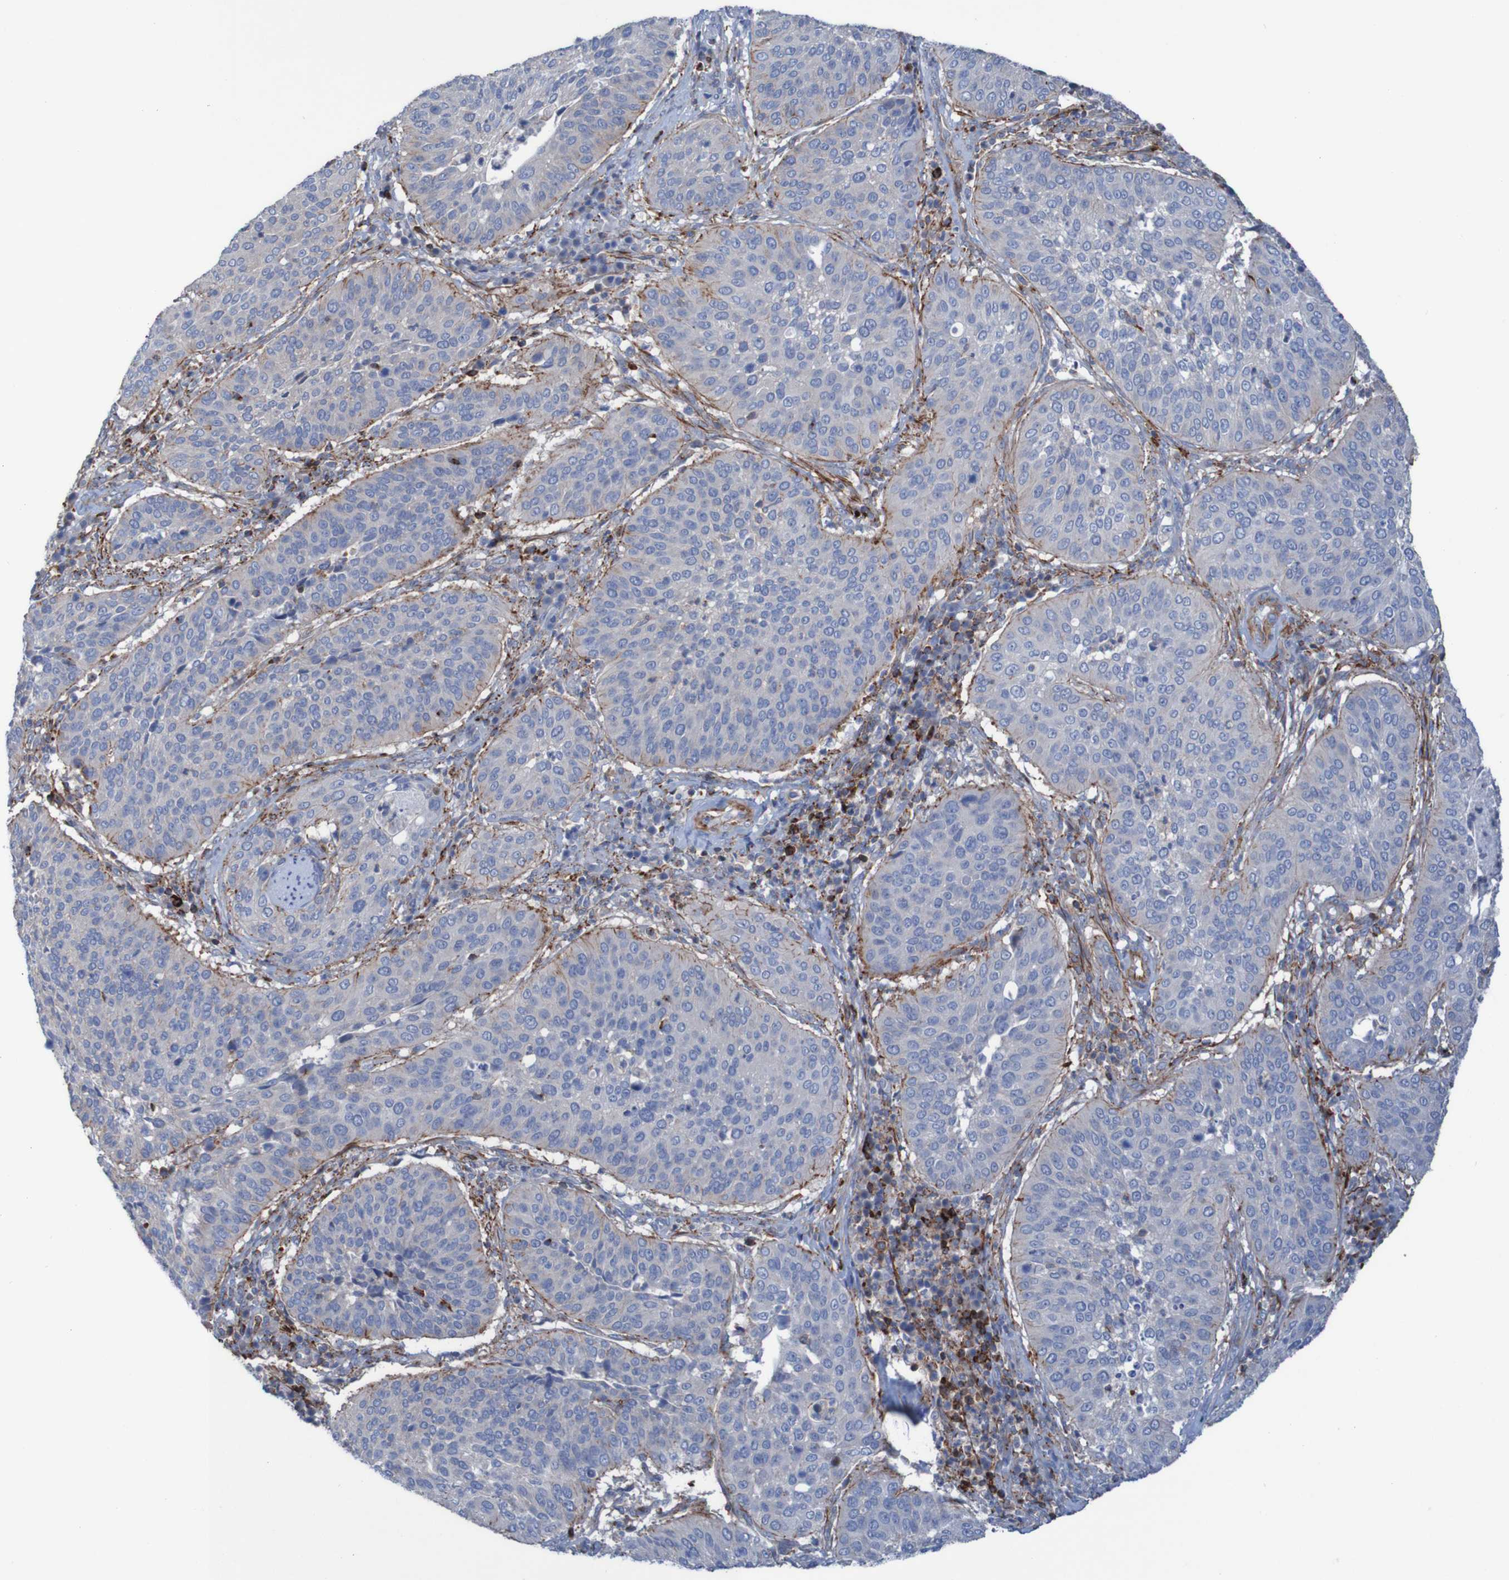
{"staining": {"intensity": "negative", "quantity": "none", "location": "none"}, "tissue": "cervical cancer", "cell_type": "Tumor cells", "image_type": "cancer", "snomed": [{"axis": "morphology", "description": "Normal tissue, NOS"}, {"axis": "morphology", "description": "Squamous cell carcinoma, NOS"}, {"axis": "topography", "description": "Cervix"}], "caption": "An immunohistochemistry (IHC) micrograph of cervical cancer is shown. There is no staining in tumor cells of cervical cancer. Nuclei are stained in blue.", "gene": "RNF182", "patient": {"sex": "female", "age": 39}}